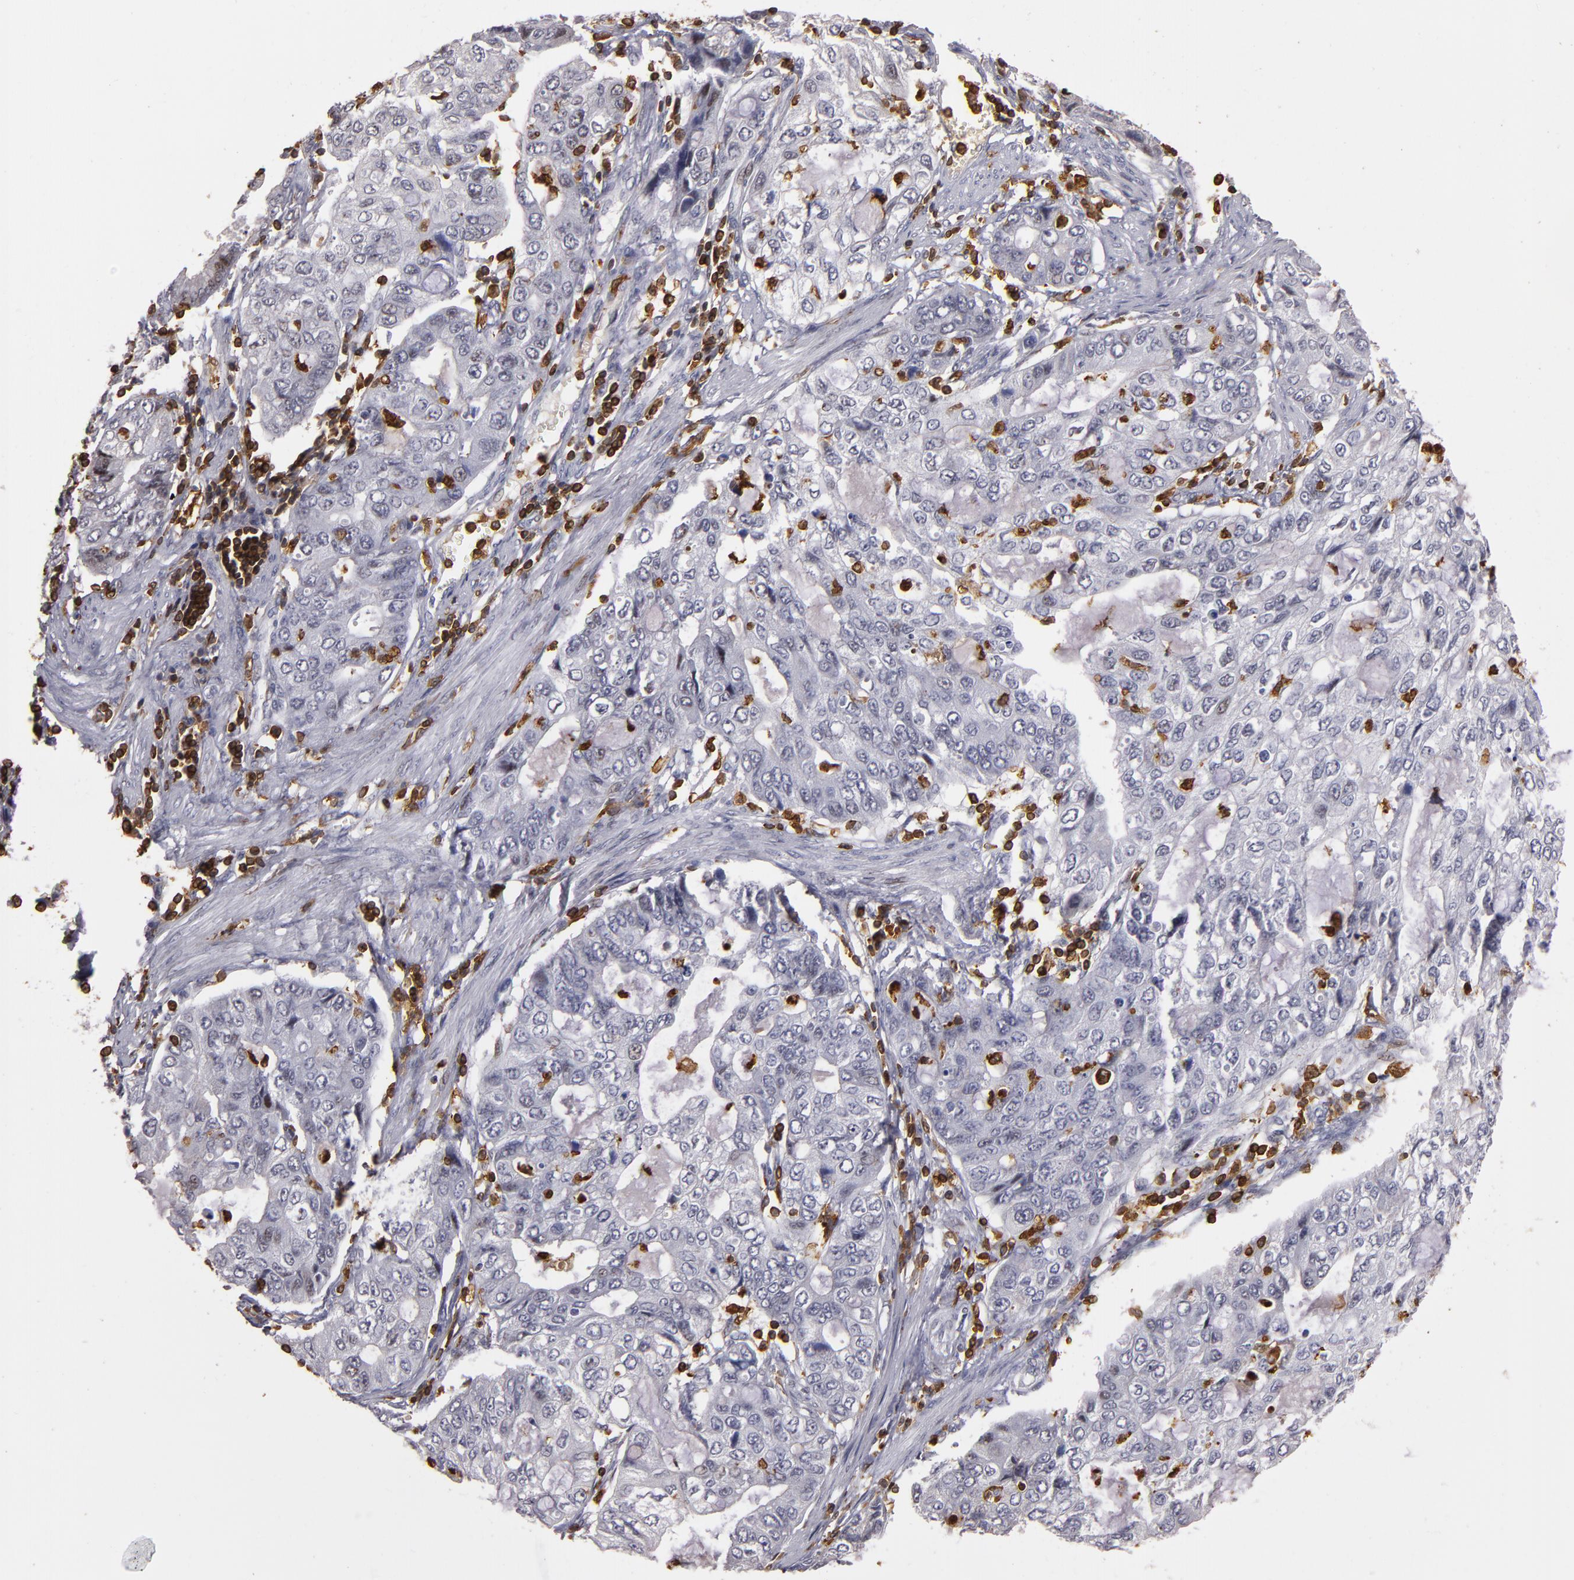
{"staining": {"intensity": "negative", "quantity": "none", "location": "none"}, "tissue": "stomach cancer", "cell_type": "Tumor cells", "image_type": "cancer", "snomed": [{"axis": "morphology", "description": "Adenocarcinoma, NOS"}, {"axis": "topography", "description": "Stomach, upper"}], "caption": "IHC micrograph of neoplastic tissue: human adenocarcinoma (stomach) stained with DAB reveals no significant protein positivity in tumor cells. (Immunohistochemistry (ihc), brightfield microscopy, high magnification).", "gene": "WAS", "patient": {"sex": "female", "age": 52}}